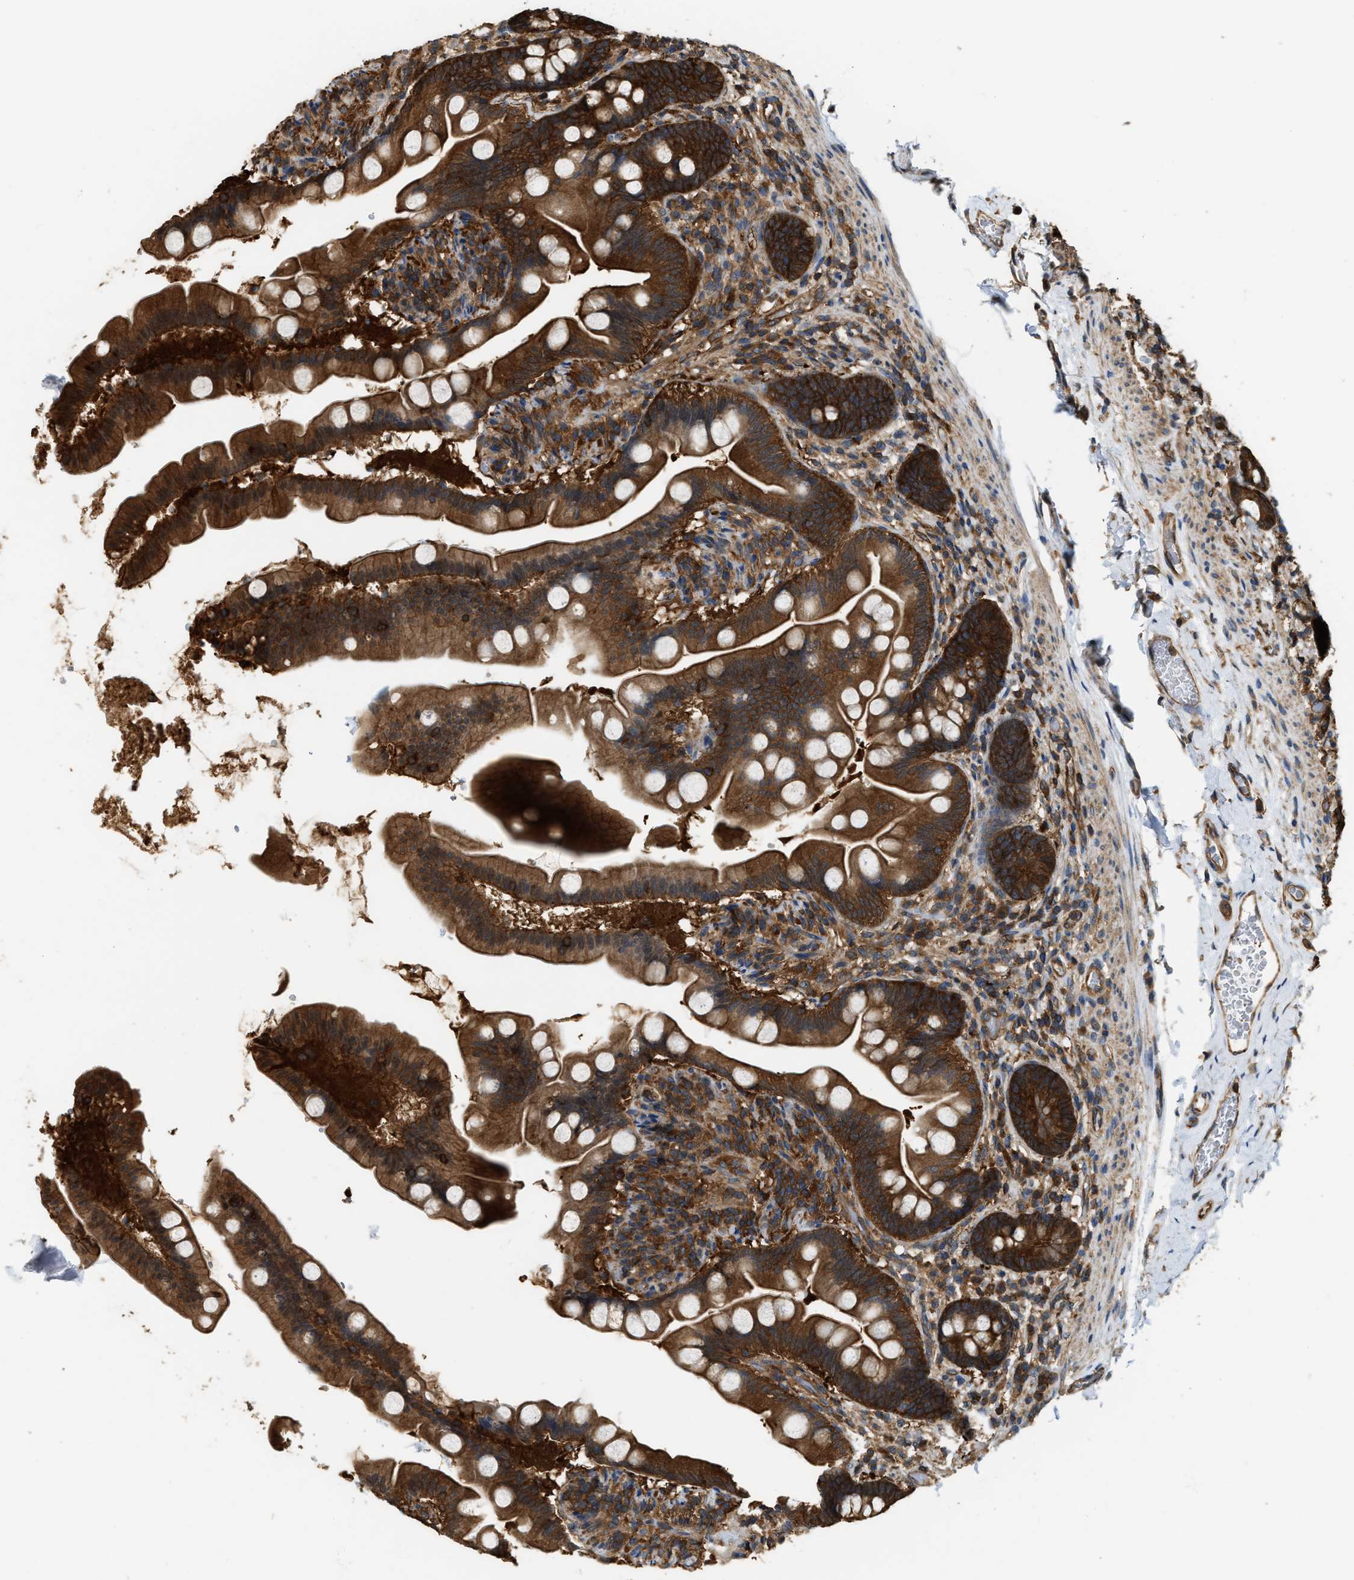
{"staining": {"intensity": "strong", "quantity": ">75%", "location": "cytoplasmic/membranous"}, "tissue": "small intestine", "cell_type": "Glandular cells", "image_type": "normal", "snomed": [{"axis": "morphology", "description": "Normal tissue, NOS"}, {"axis": "topography", "description": "Small intestine"}], "caption": "Immunohistochemistry (IHC) (DAB (3,3'-diaminobenzidine)) staining of unremarkable small intestine shows strong cytoplasmic/membranous protein staining in approximately >75% of glandular cells. Ihc stains the protein of interest in brown and the nuclei are stained blue.", "gene": "ATIC", "patient": {"sex": "female", "age": 56}}